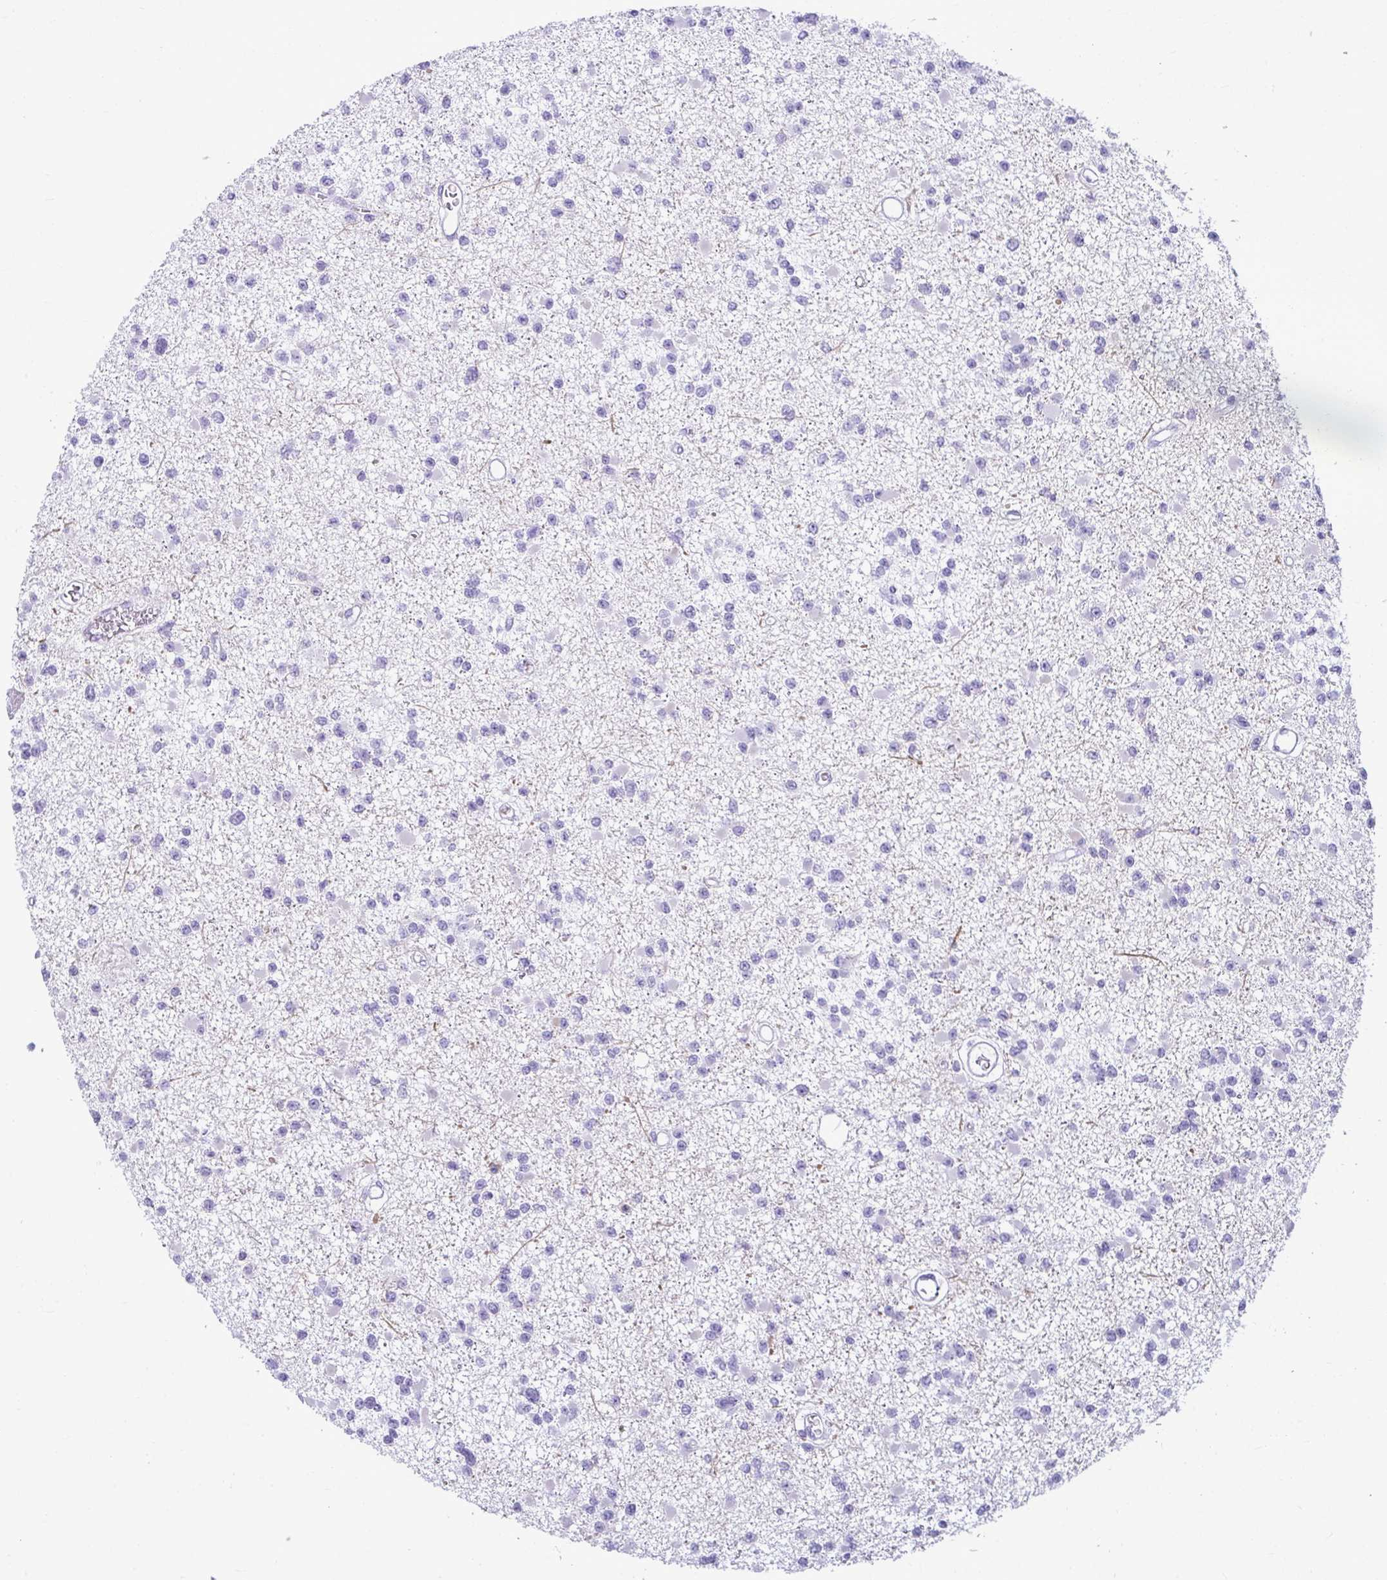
{"staining": {"intensity": "negative", "quantity": "none", "location": "none"}, "tissue": "glioma", "cell_type": "Tumor cells", "image_type": "cancer", "snomed": [{"axis": "morphology", "description": "Glioma, malignant, Low grade"}, {"axis": "topography", "description": "Brain"}], "caption": "The immunohistochemistry (IHC) photomicrograph has no significant staining in tumor cells of glioma tissue.", "gene": "CLGN", "patient": {"sex": "female", "age": 22}}